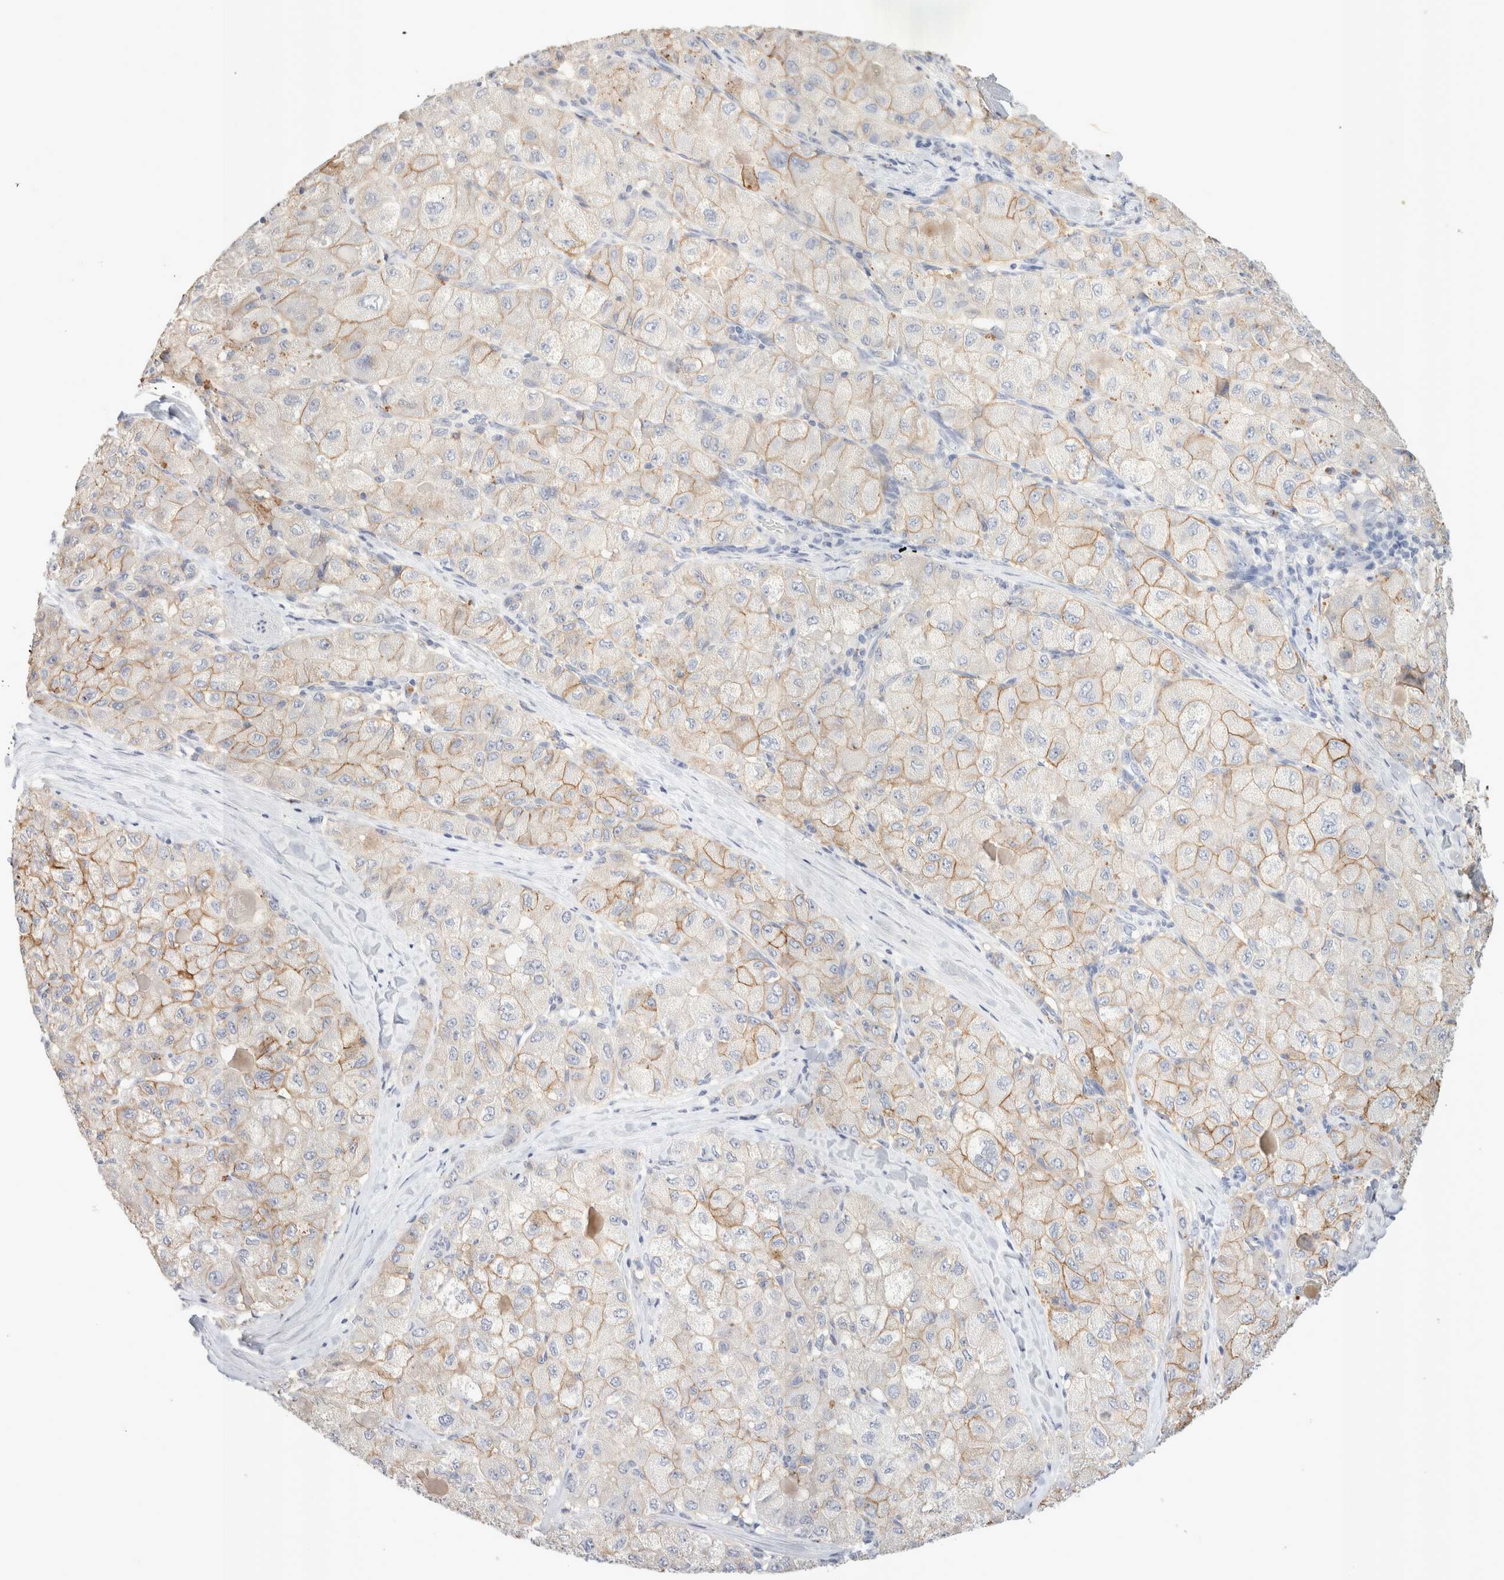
{"staining": {"intensity": "moderate", "quantity": ">75%", "location": "cytoplasmic/membranous"}, "tissue": "liver cancer", "cell_type": "Tumor cells", "image_type": "cancer", "snomed": [{"axis": "morphology", "description": "Carcinoma, Hepatocellular, NOS"}, {"axis": "topography", "description": "Liver"}], "caption": "Liver cancer (hepatocellular carcinoma) stained for a protein (brown) shows moderate cytoplasmic/membranous positive staining in about >75% of tumor cells.", "gene": "EPCAM", "patient": {"sex": "male", "age": 80}}